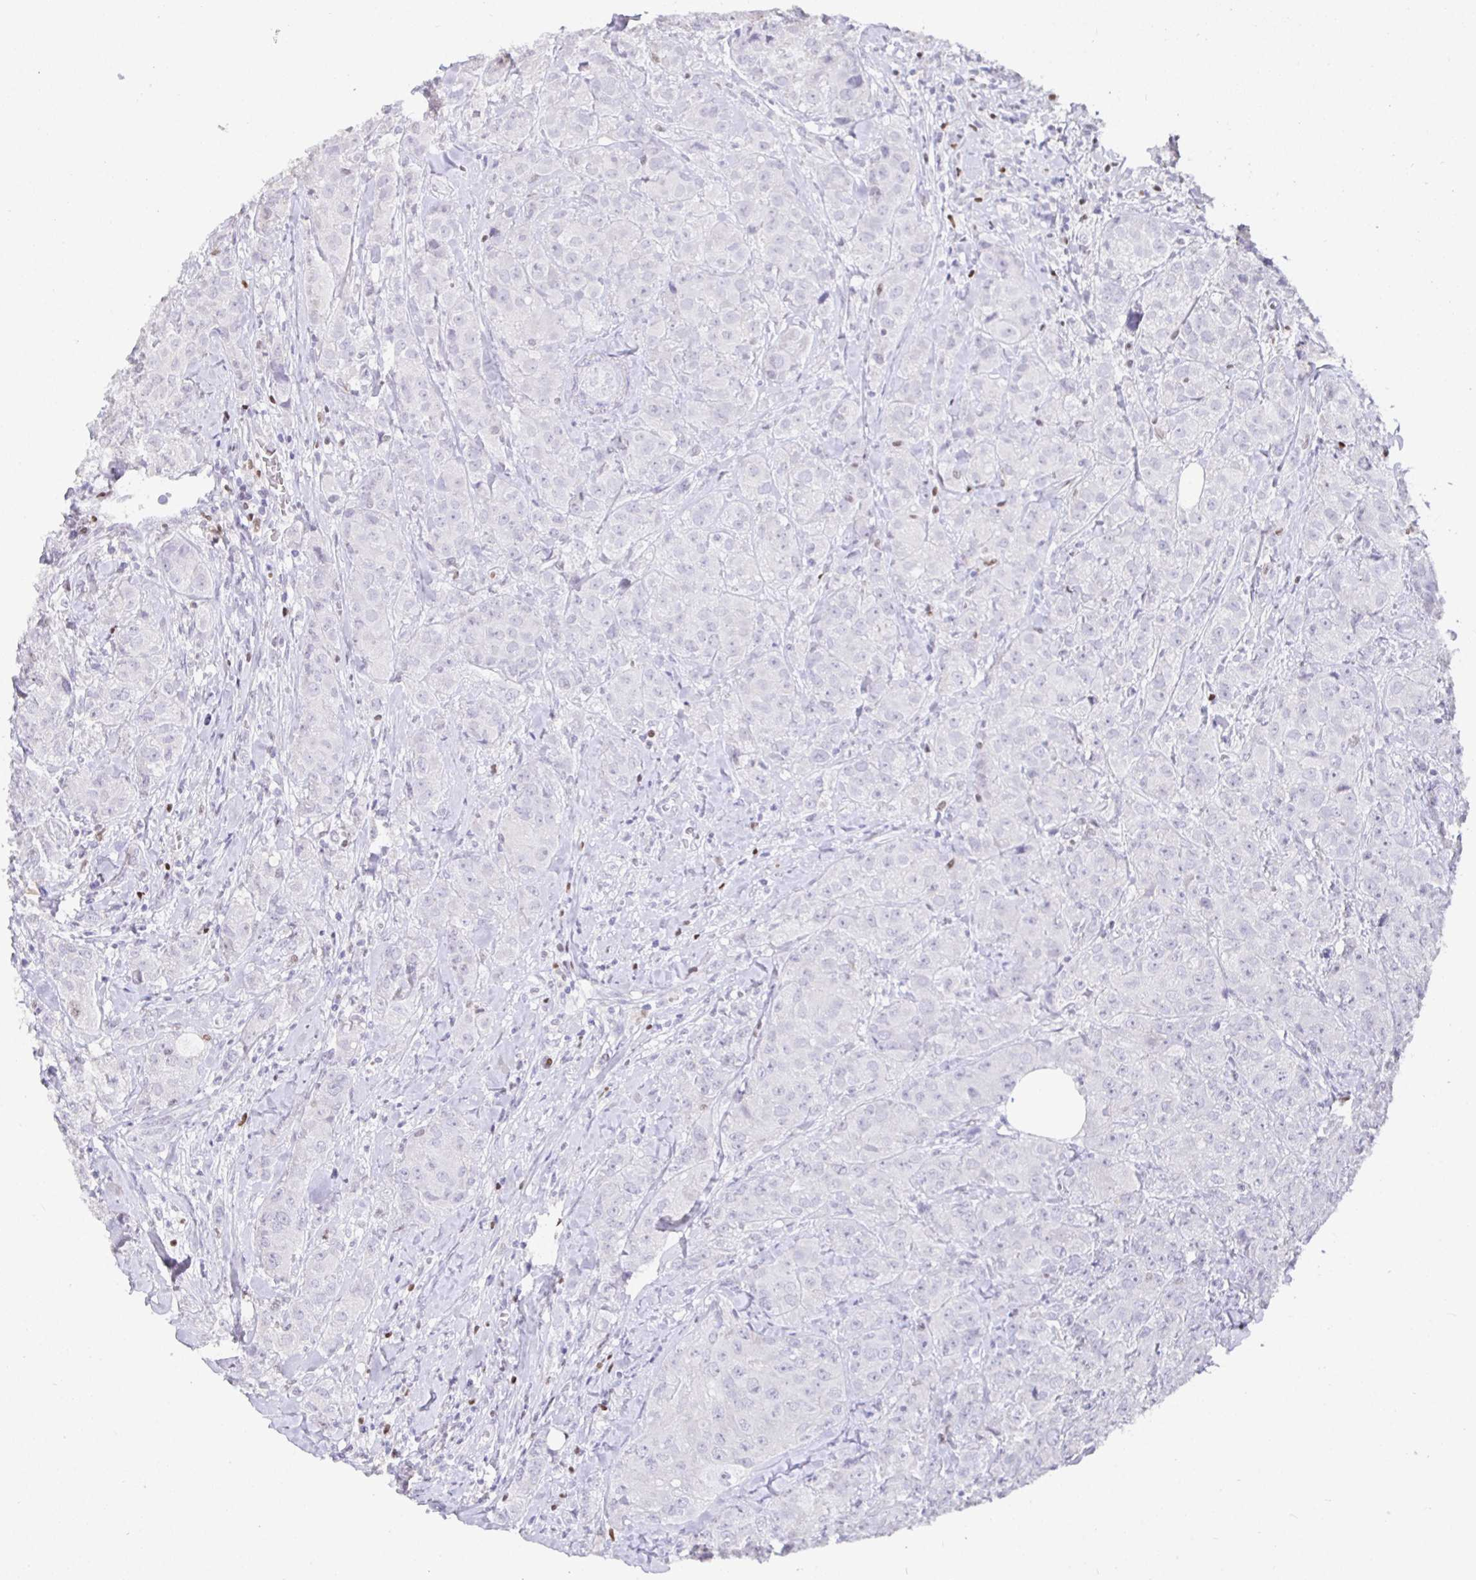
{"staining": {"intensity": "negative", "quantity": "none", "location": "none"}, "tissue": "breast cancer", "cell_type": "Tumor cells", "image_type": "cancer", "snomed": [{"axis": "morphology", "description": "Normal tissue, NOS"}, {"axis": "morphology", "description": "Duct carcinoma"}, {"axis": "topography", "description": "Breast"}], "caption": "An IHC photomicrograph of breast cancer (intraductal carcinoma) is shown. There is no staining in tumor cells of breast cancer (intraductal carcinoma).", "gene": "SATB1", "patient": {"sex": "female", "age": 43}}